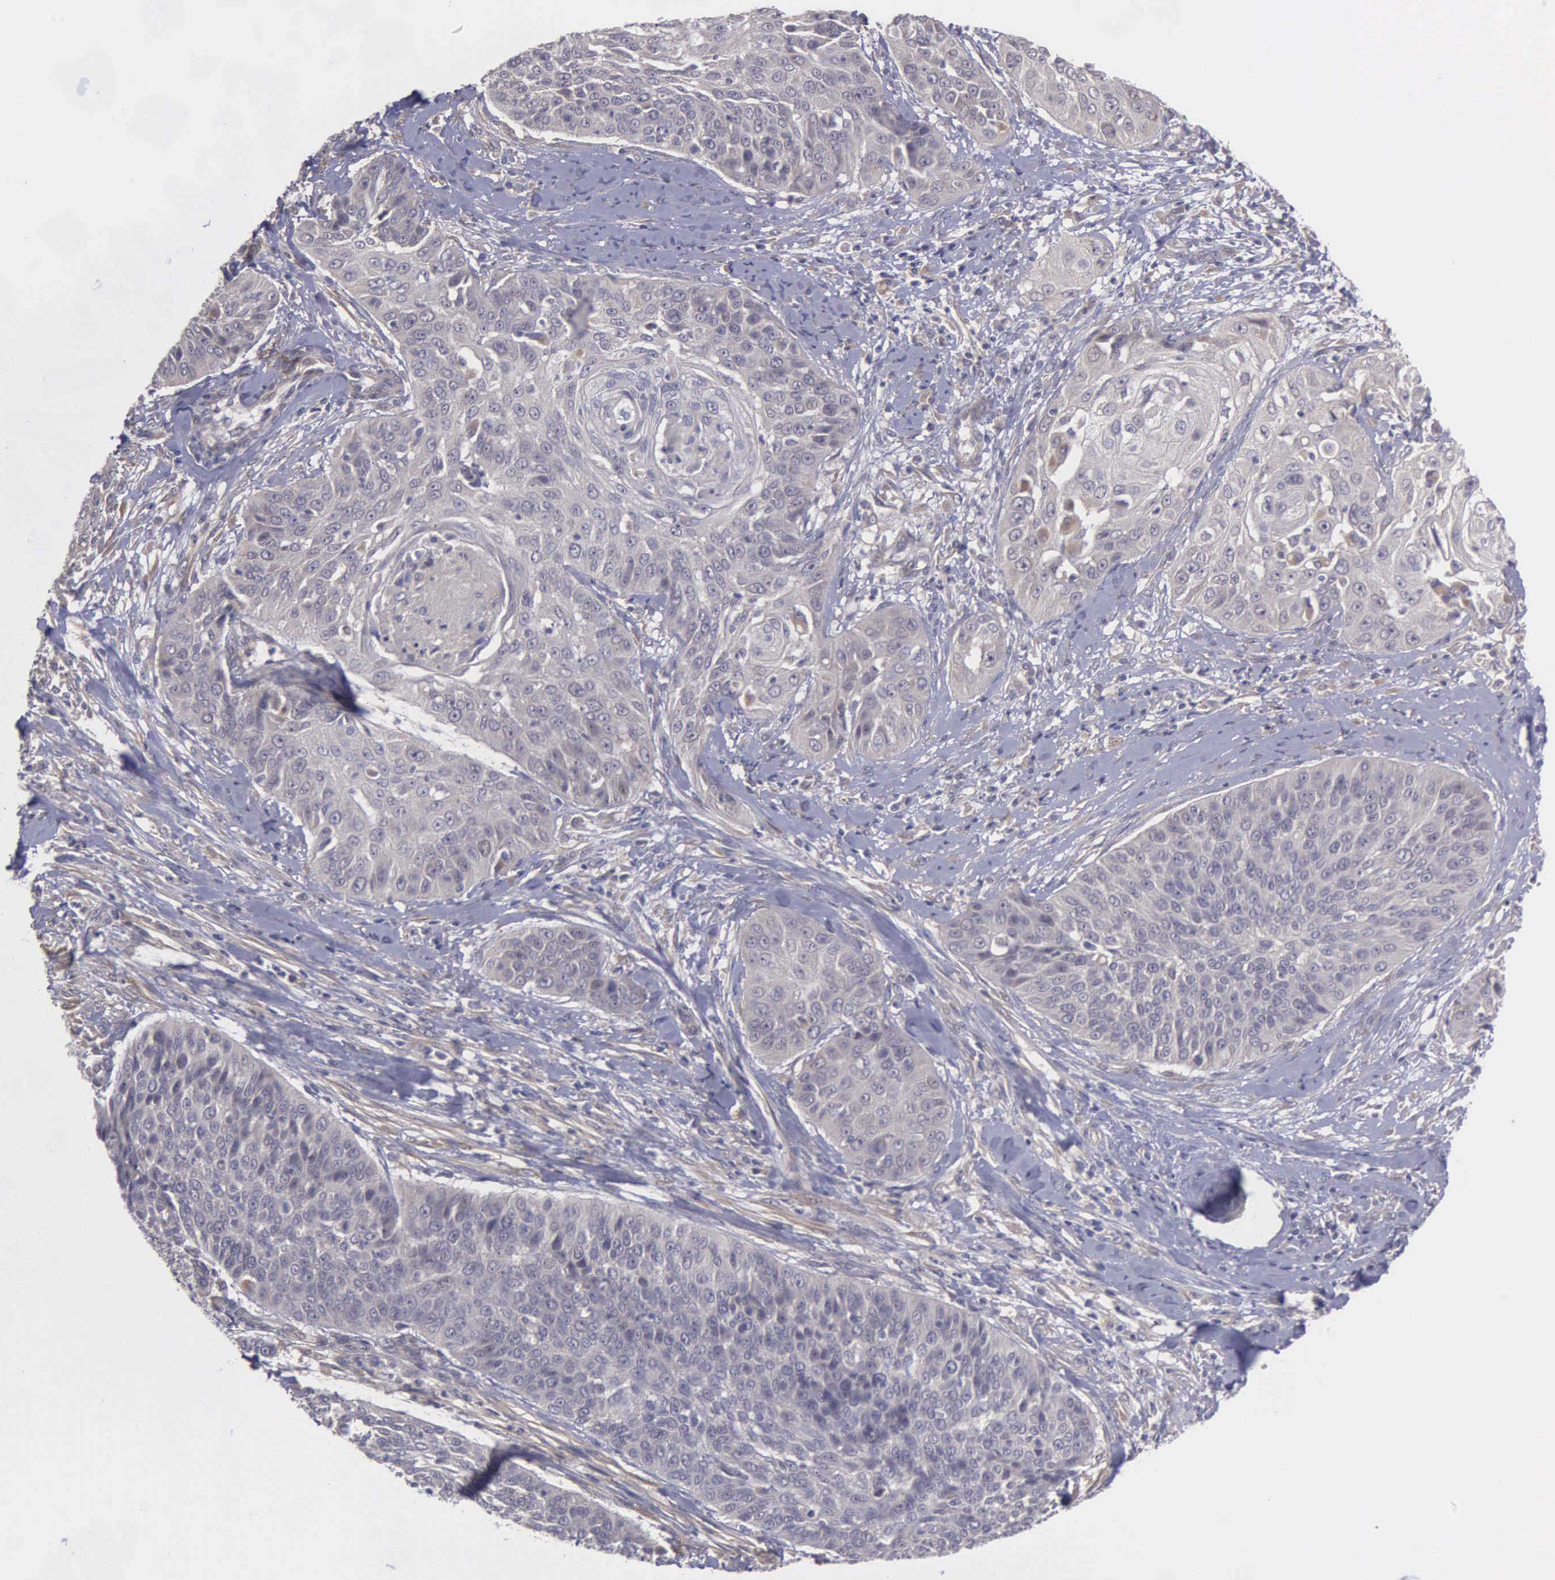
{"staining": {"intensity": "weak", "quantity": "25%-75%", "location": "cytoplasmic/membranous"}, "tissue": "cervical cancer", "cell_type": "Tumor cells", "image_type": "cancer", "snomed": [{"axis": "morphology", "description": "Squamous cell carcinoma, NOS"}, {"axis": "topography", "description": "Cervix"}], "caption": "The photomicrograph displays a brown stain indicating the presence of a protein in the cytoplasmic/membranous of tumor cells in squamous cell carcinoma (cervical). (DAB (3,3'-diaminobenzidine) = brown stain, brightfield microscopy at high magnification).", "gene": "RTL10", "patient": {"sex": "female", "age": 64}}